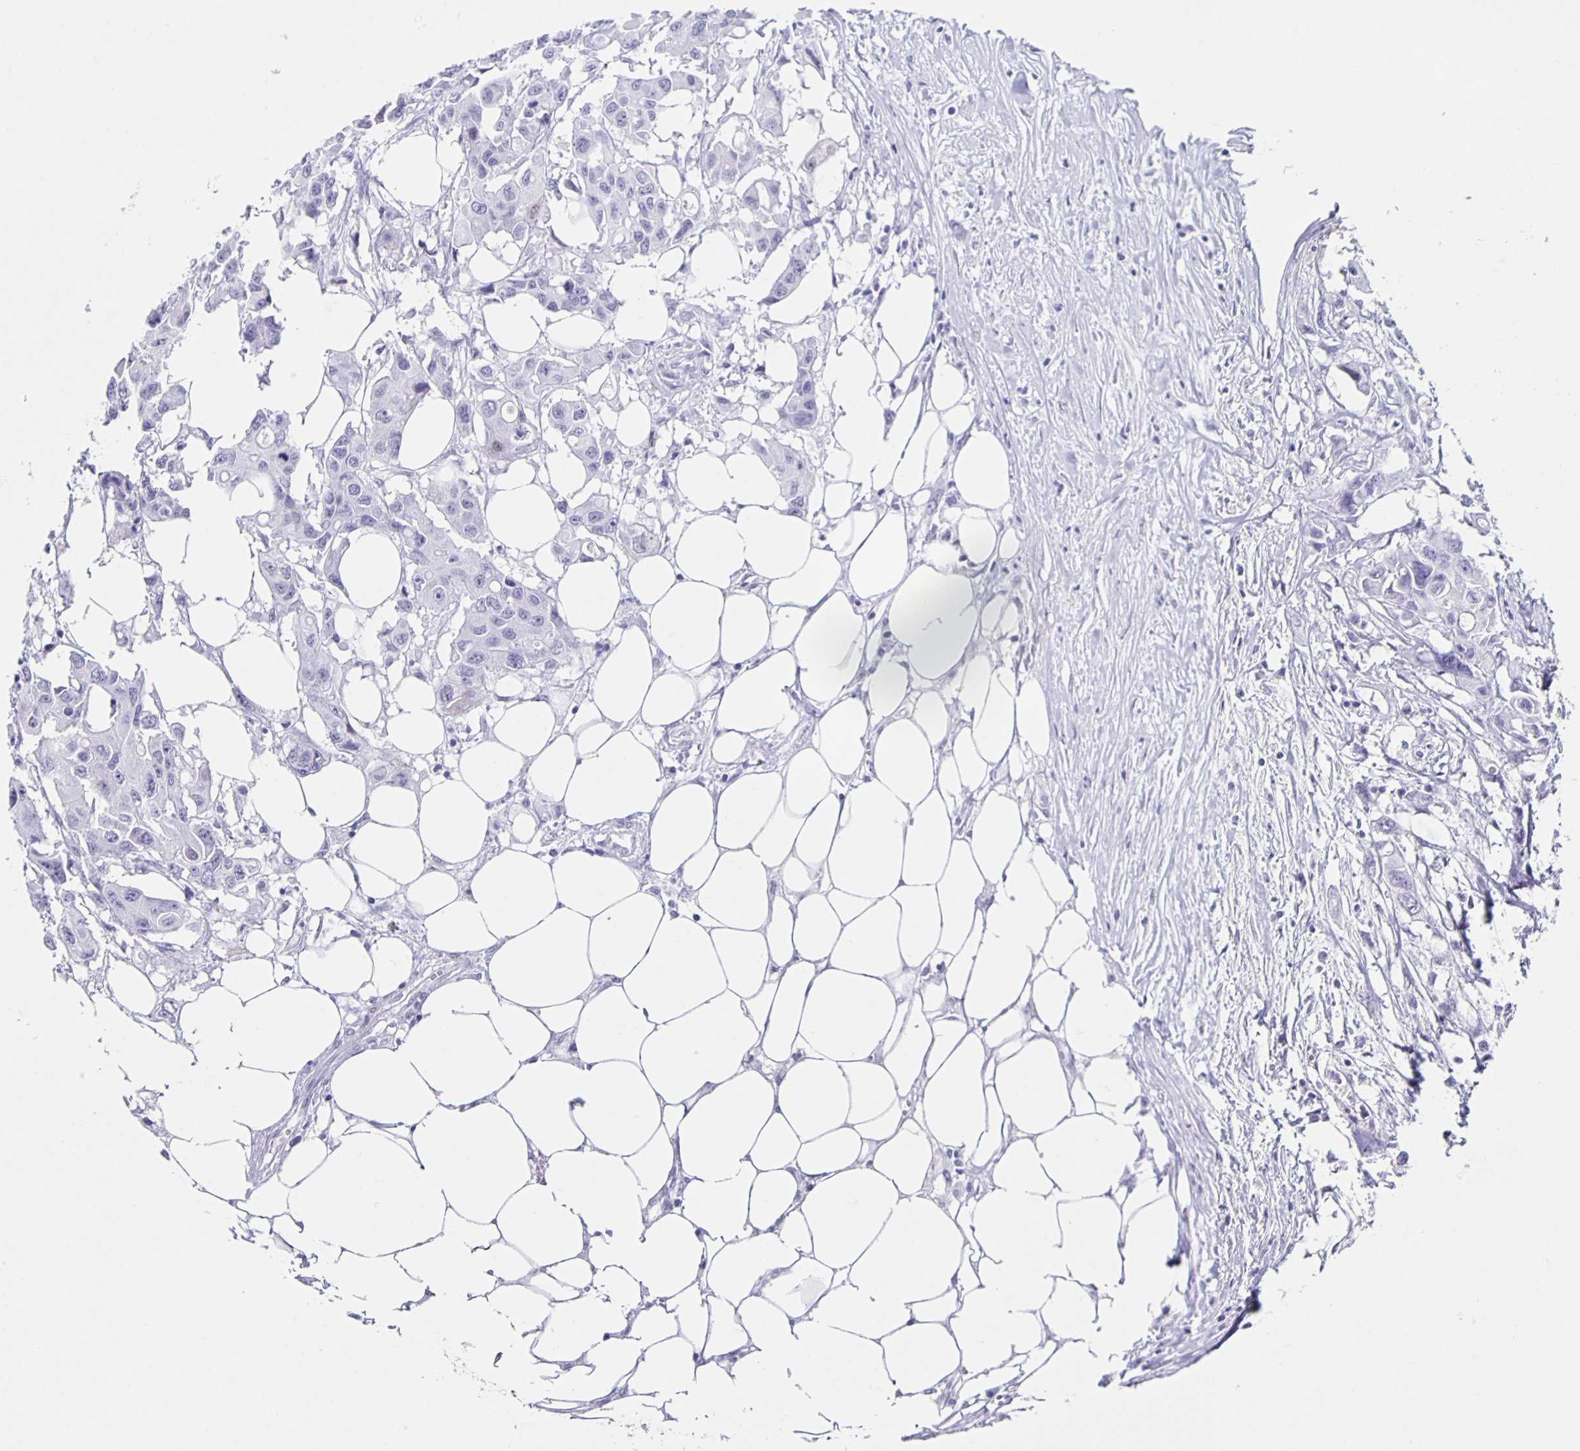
{"staining": {"intensity": "negative", "quantity": "none", "location": "none"}, "tissue": "colorectal cancer", "cell_type": "Tumor cells", "image_type": "cancer", "snomed": [{"axis": "morphology", "description": "Adenocarcinoma, NOS"}, {"axis": "topography", "description": "Colon"}], "caption": "IHC image of human colorectal cancer stained for a protein (brown), which demonstrates no positivity in tumor cells. (Stains: DAB immunohistochemistry with hematoxylin counter stain, Microscopy: brightfield microscopy at high magnification).", "gene": "TPPP", "patient": {"sex": "male", "age": 77}}